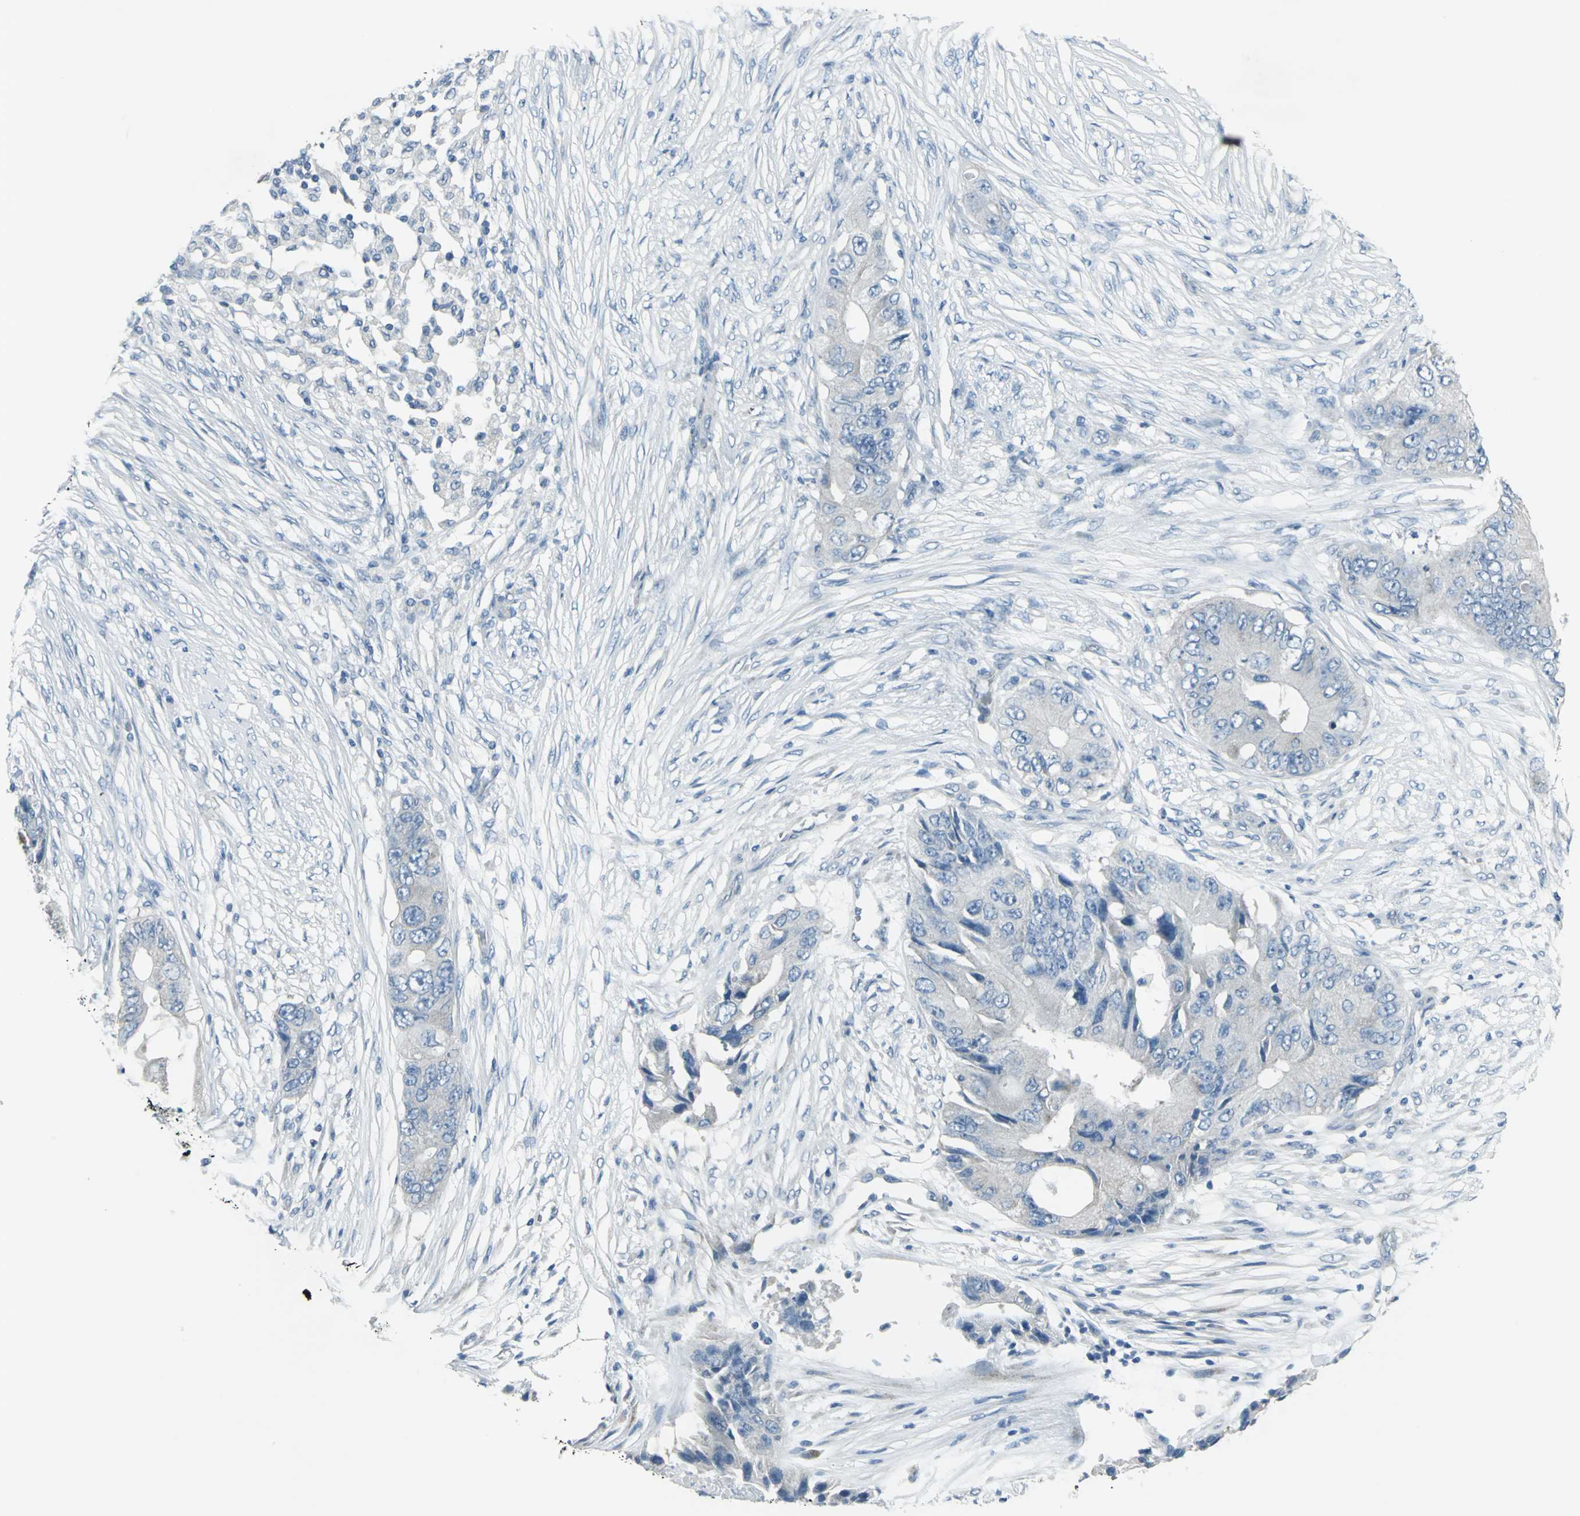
{"staining": {"intensity": "negative", "quantity": "none", "location": "none"}, "tissue": "colorectal cancer", "cell_type": "Tumor cells", "image_type": "cancer", "snomed": [{"axis": "morphology", "description": "Adenocarcinoma, NOS"}, {"axis": "topography", "description": "Colon"}], "caption": "A micrograph of human colorectal cancer is negative for staining in tumor cells.", "gene": "DNAI2", "patient": {"sex": "male", "age": 71}}